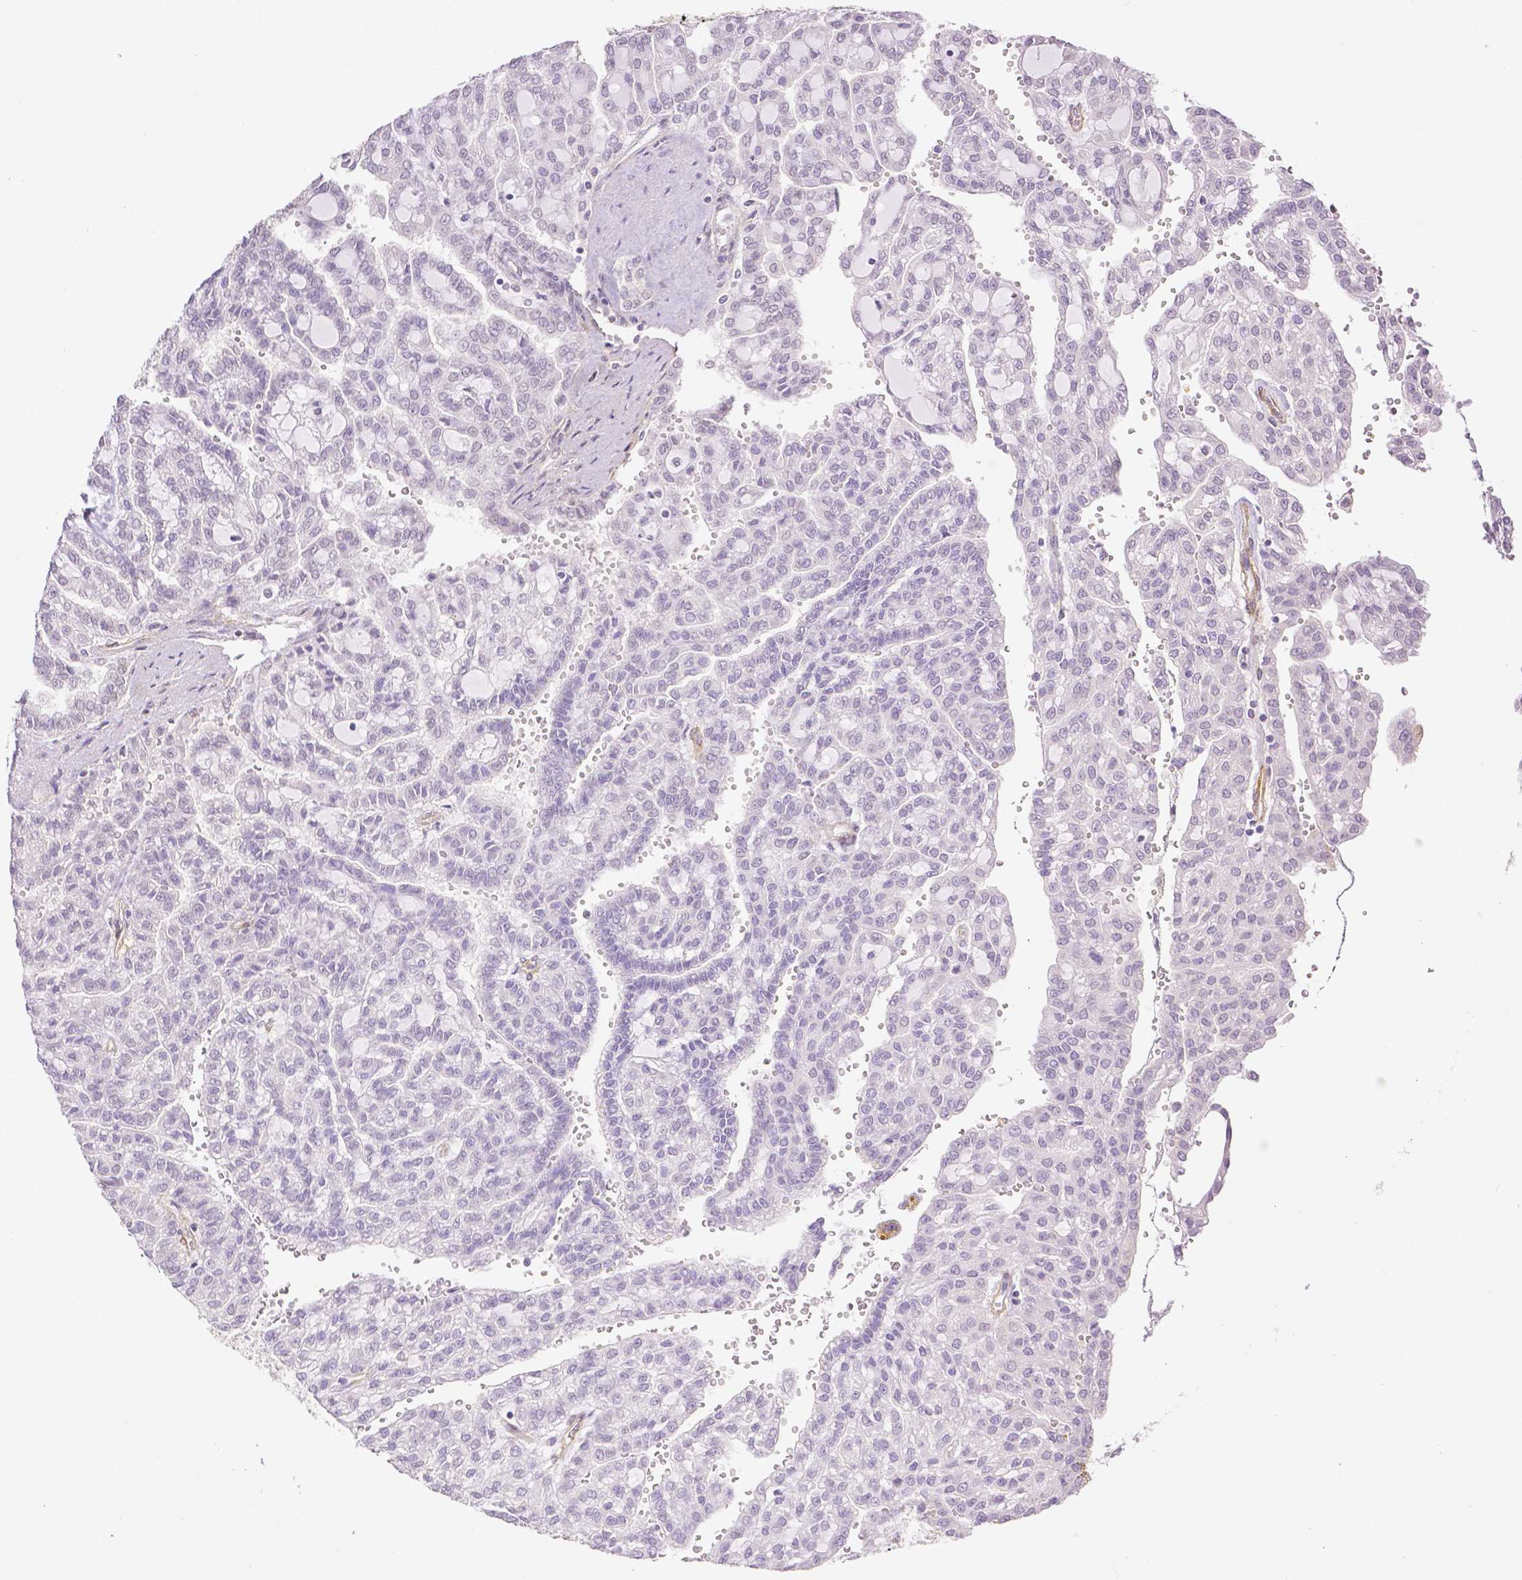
{"staining": {"intensity": "negative", "quantity": "none", "location": "none"}, "tissue": "renal cancer", "cell_type": "Tumor cells", "image_type": "cancer", "snomed": [{"axis": "morphology", "description": "Adenocarcinoma, NOS"}, {"axis": "topography", "description": "Kidney"}], "caption": "A histopathology image of human adenocarcinoma (renal) is negative for staining in tumor cells. (DAB (3,3'-diaminobenzidine) IHC visualized using brightfield microscopy, high magnification).", "gene": "THY1", "patient": {"sex": "male", "age": 63}}